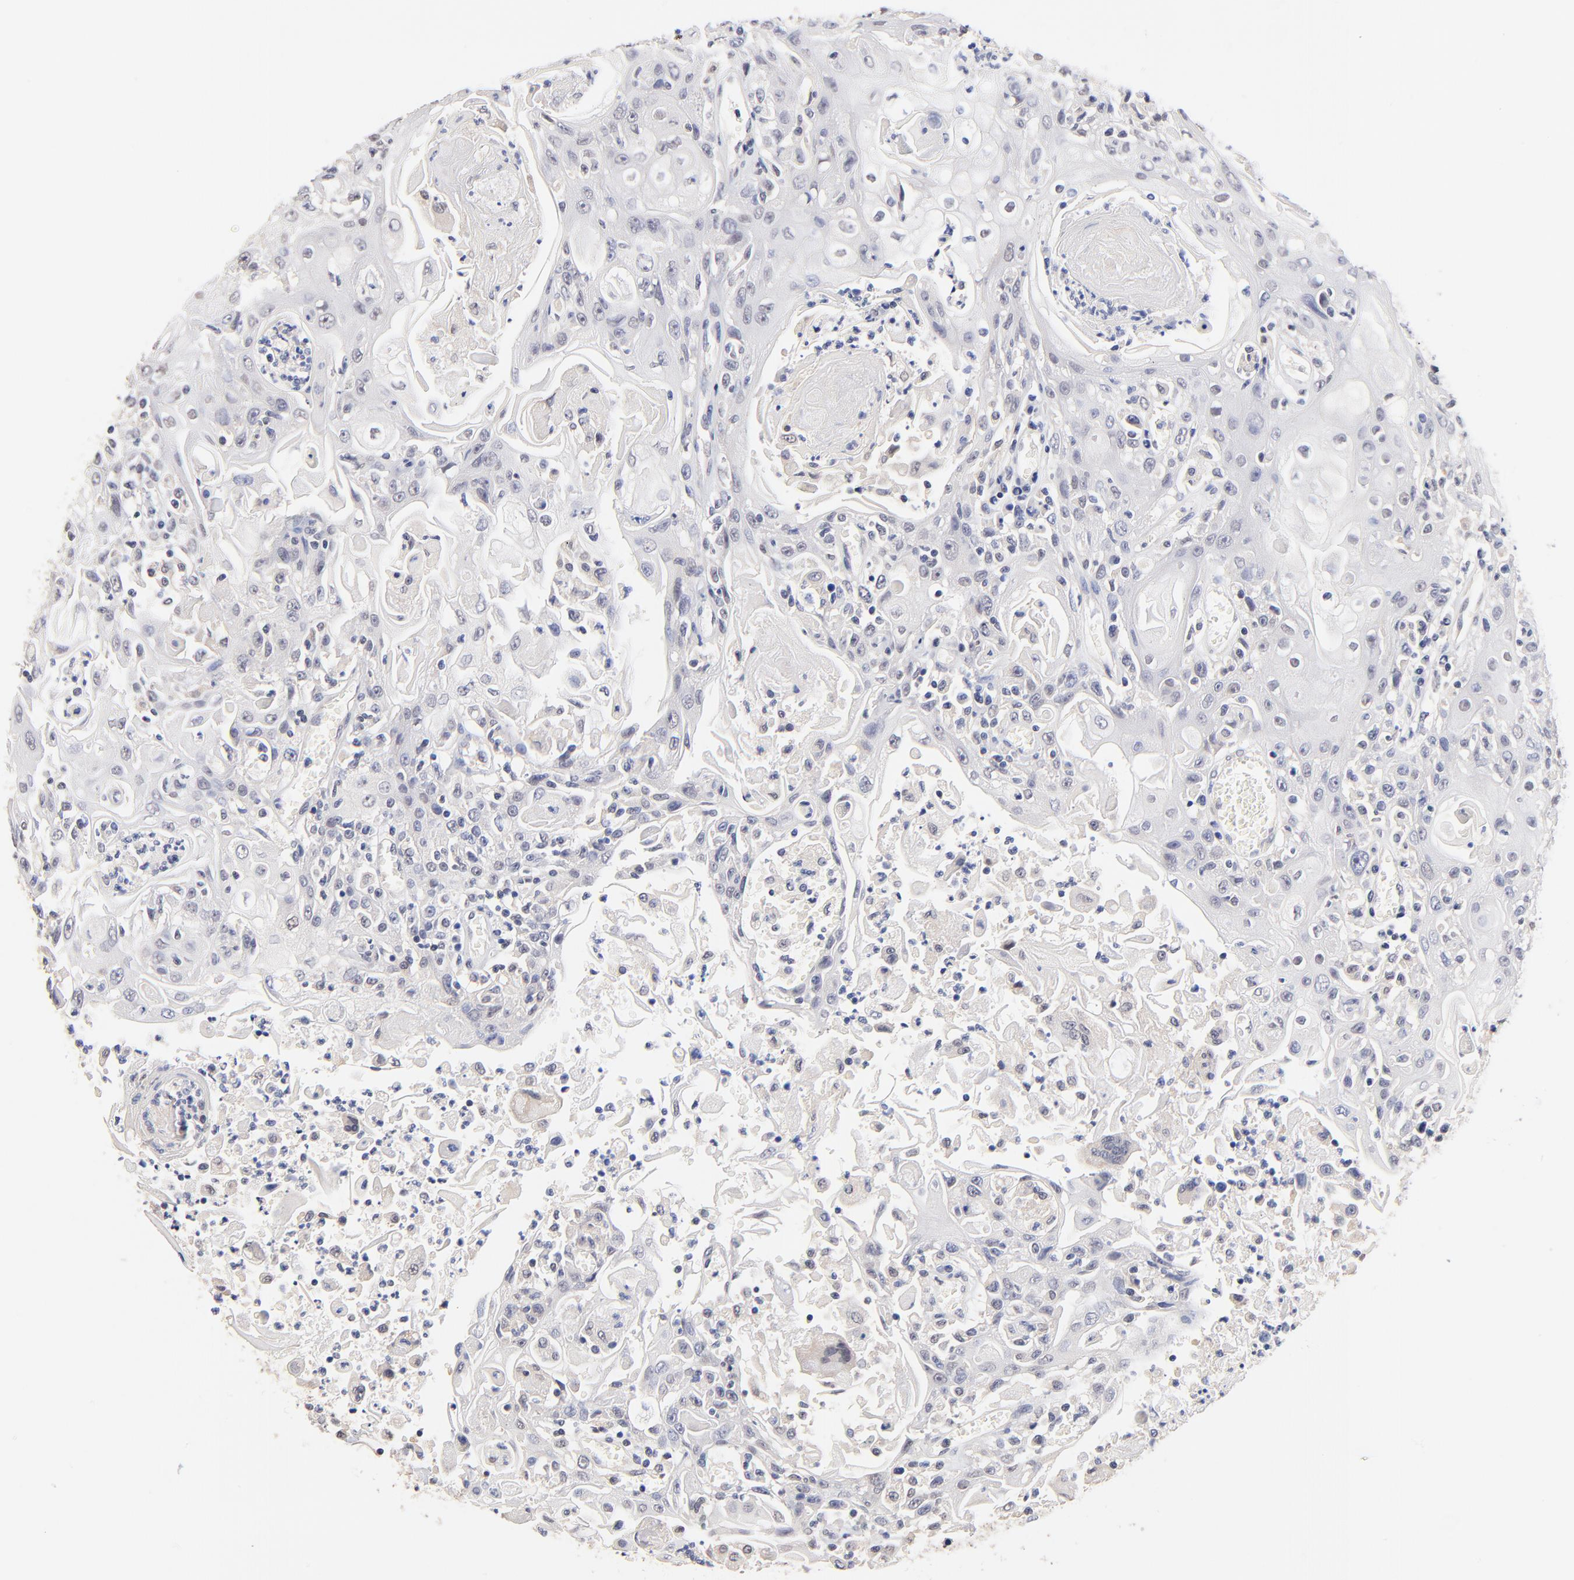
{"staining": {"intensity": "negative", "quantity": "none", "location": "none"}, "tissue": "head and neck cancer", "cell_type": "Tumor cells", "image_type": "cancer", "snomed": [{"axis": "morphology", "description": "Squamous cell carcinoma, NOS"}, {"axis": "topography", "description": "Oral tissue"}, {"axis": "topography", "description": "Head-Neck"}], "caption": "Protein analysis of head and neck squamous cell carcinoma reveals no significant staining in tumor cells.", "gene": "RIBC2", "patient": {"sex": "female", "age": 76}}